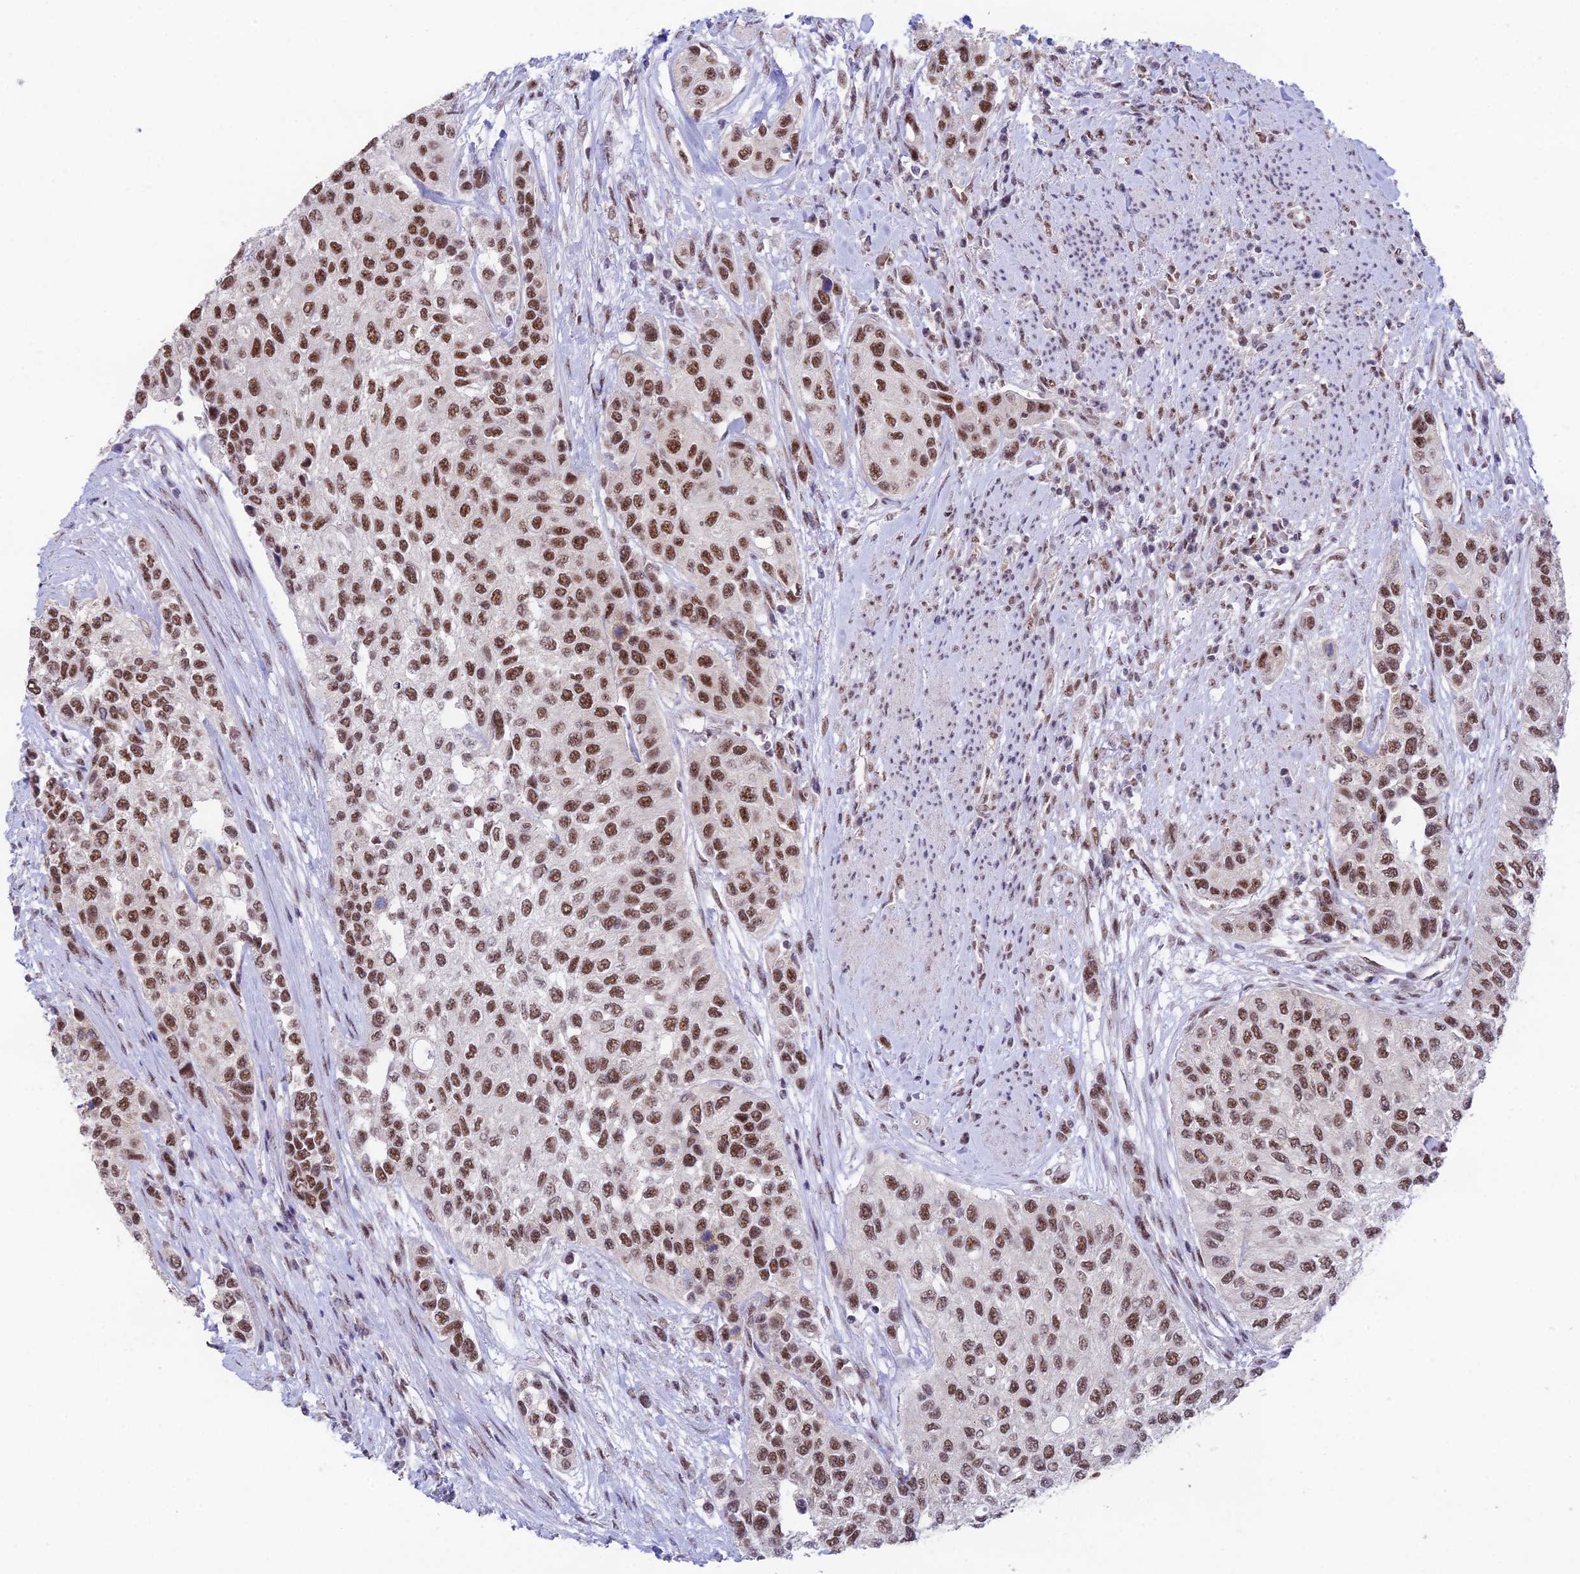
{"staining": {"intensity": "moderate", "quantity": ">75%", "location": "nuclear"}, "tissue": "urothelial cancer", "cell_type": "Tumor cells", "image_type": "cancer", "snomed": [{"axis": "morphology", "description": "Normal tissue, NOS"}, {"axis": "morphology", "description": "Urothelial carcinoma, High grade"}, {"axis": "topography", "description": "Vascular tissue"}, {"axis": "topography", "description": "Urinary bladder"}], "caption": "Urothelial cancer stained with a protein marker exhibits moderate staining in tumor cells.", "gene": "THOC7", "patient": {"sex": "female", "age": 56}}